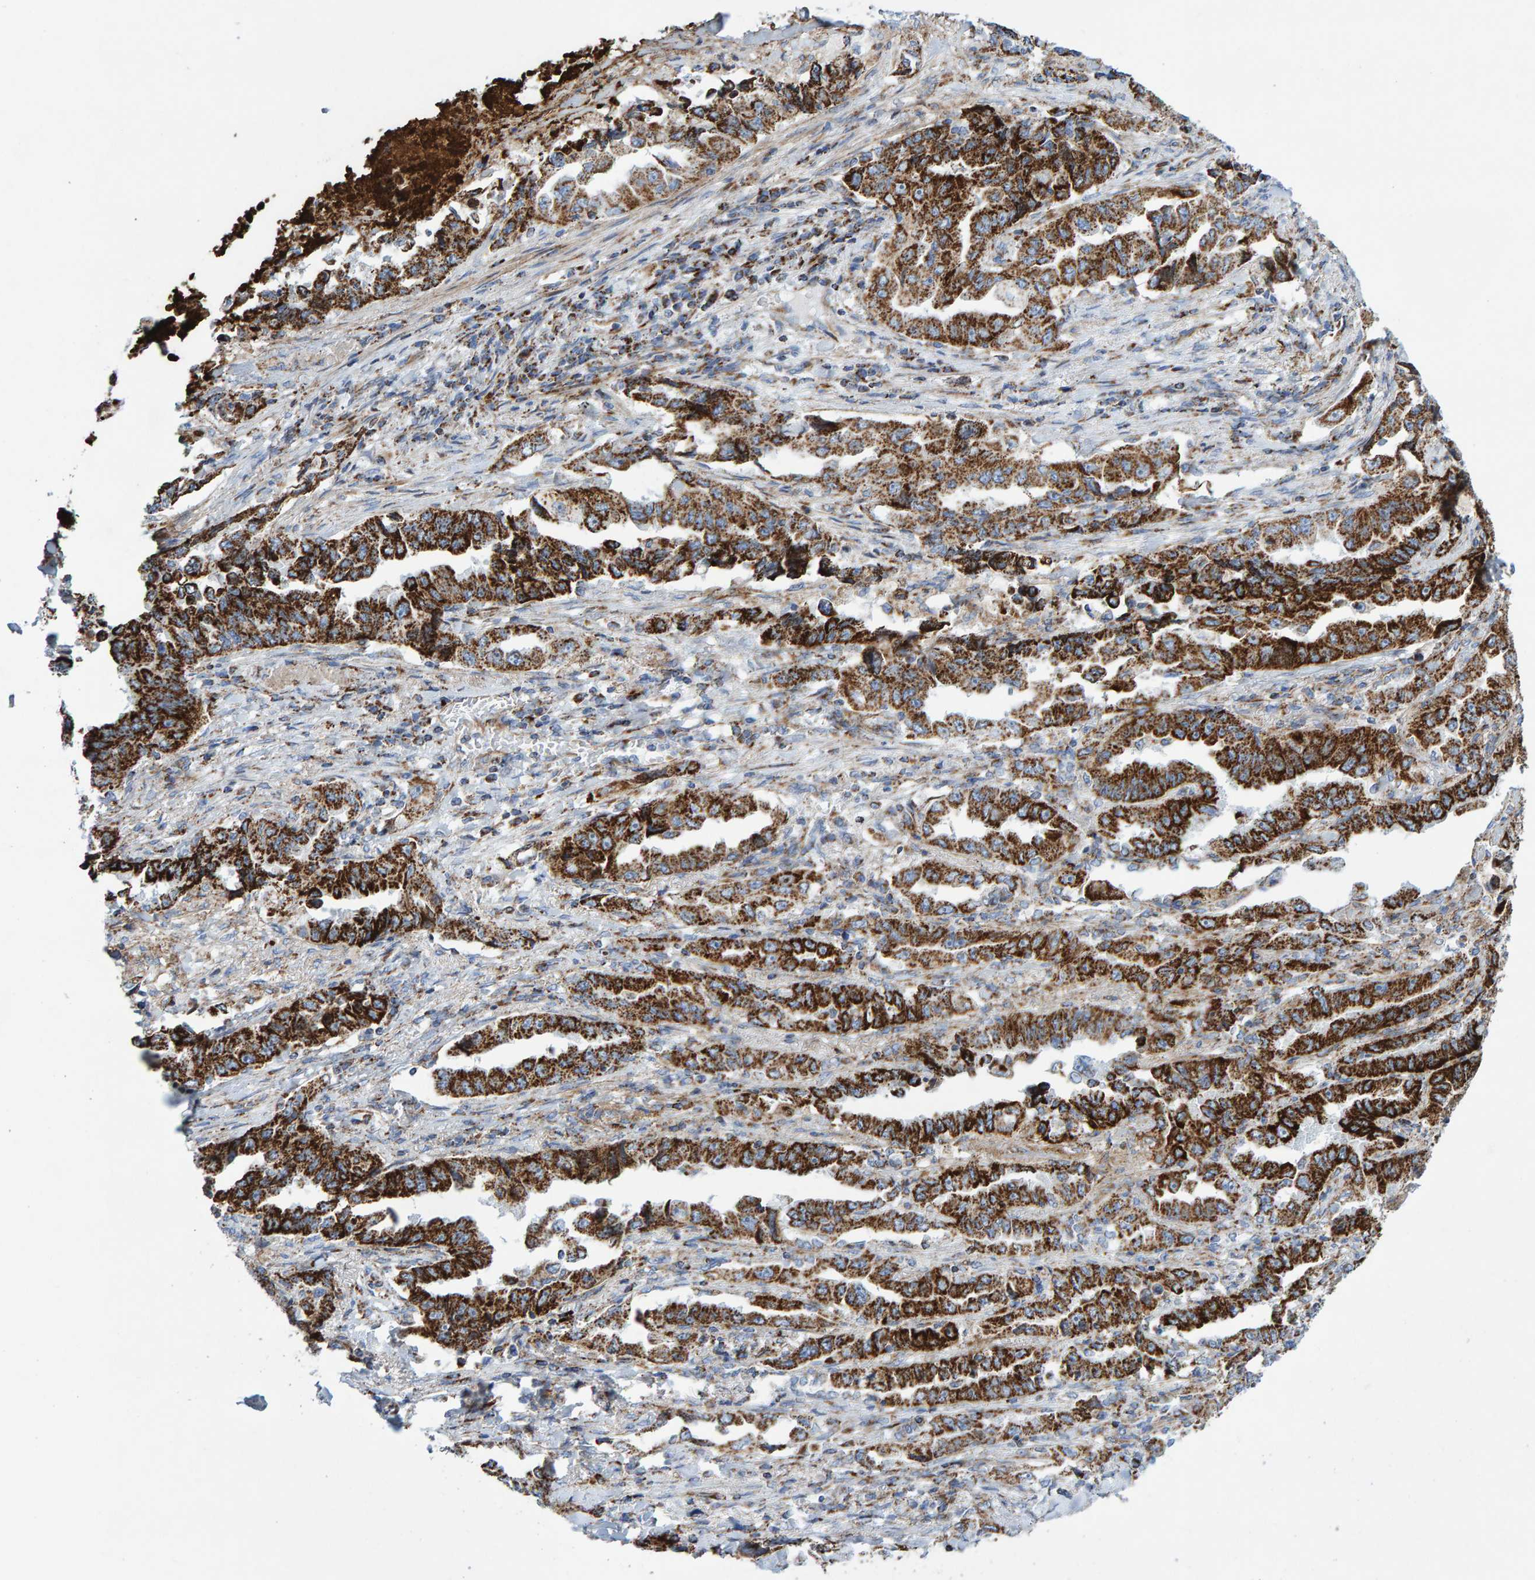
{"staining": {"intensity": "strong", "quantity": ">75%", "location": "cytoplasmic/membranous"}, "tissue": "lung cancer", "cell_type": "Tumor cells", "image_type": "cancer", "snomed": [{"axis": "morphology", "description": "Adenocarcinoma, NOS"}, {"axis": "topography", "description": "Lung"}], "caption": "Lung cancer stained for a protein shows strong cytoplasmic/membranous positivity in tumor cells.", "gene": "GGTA1", "patient": {"sex": "female", "age": 51}}